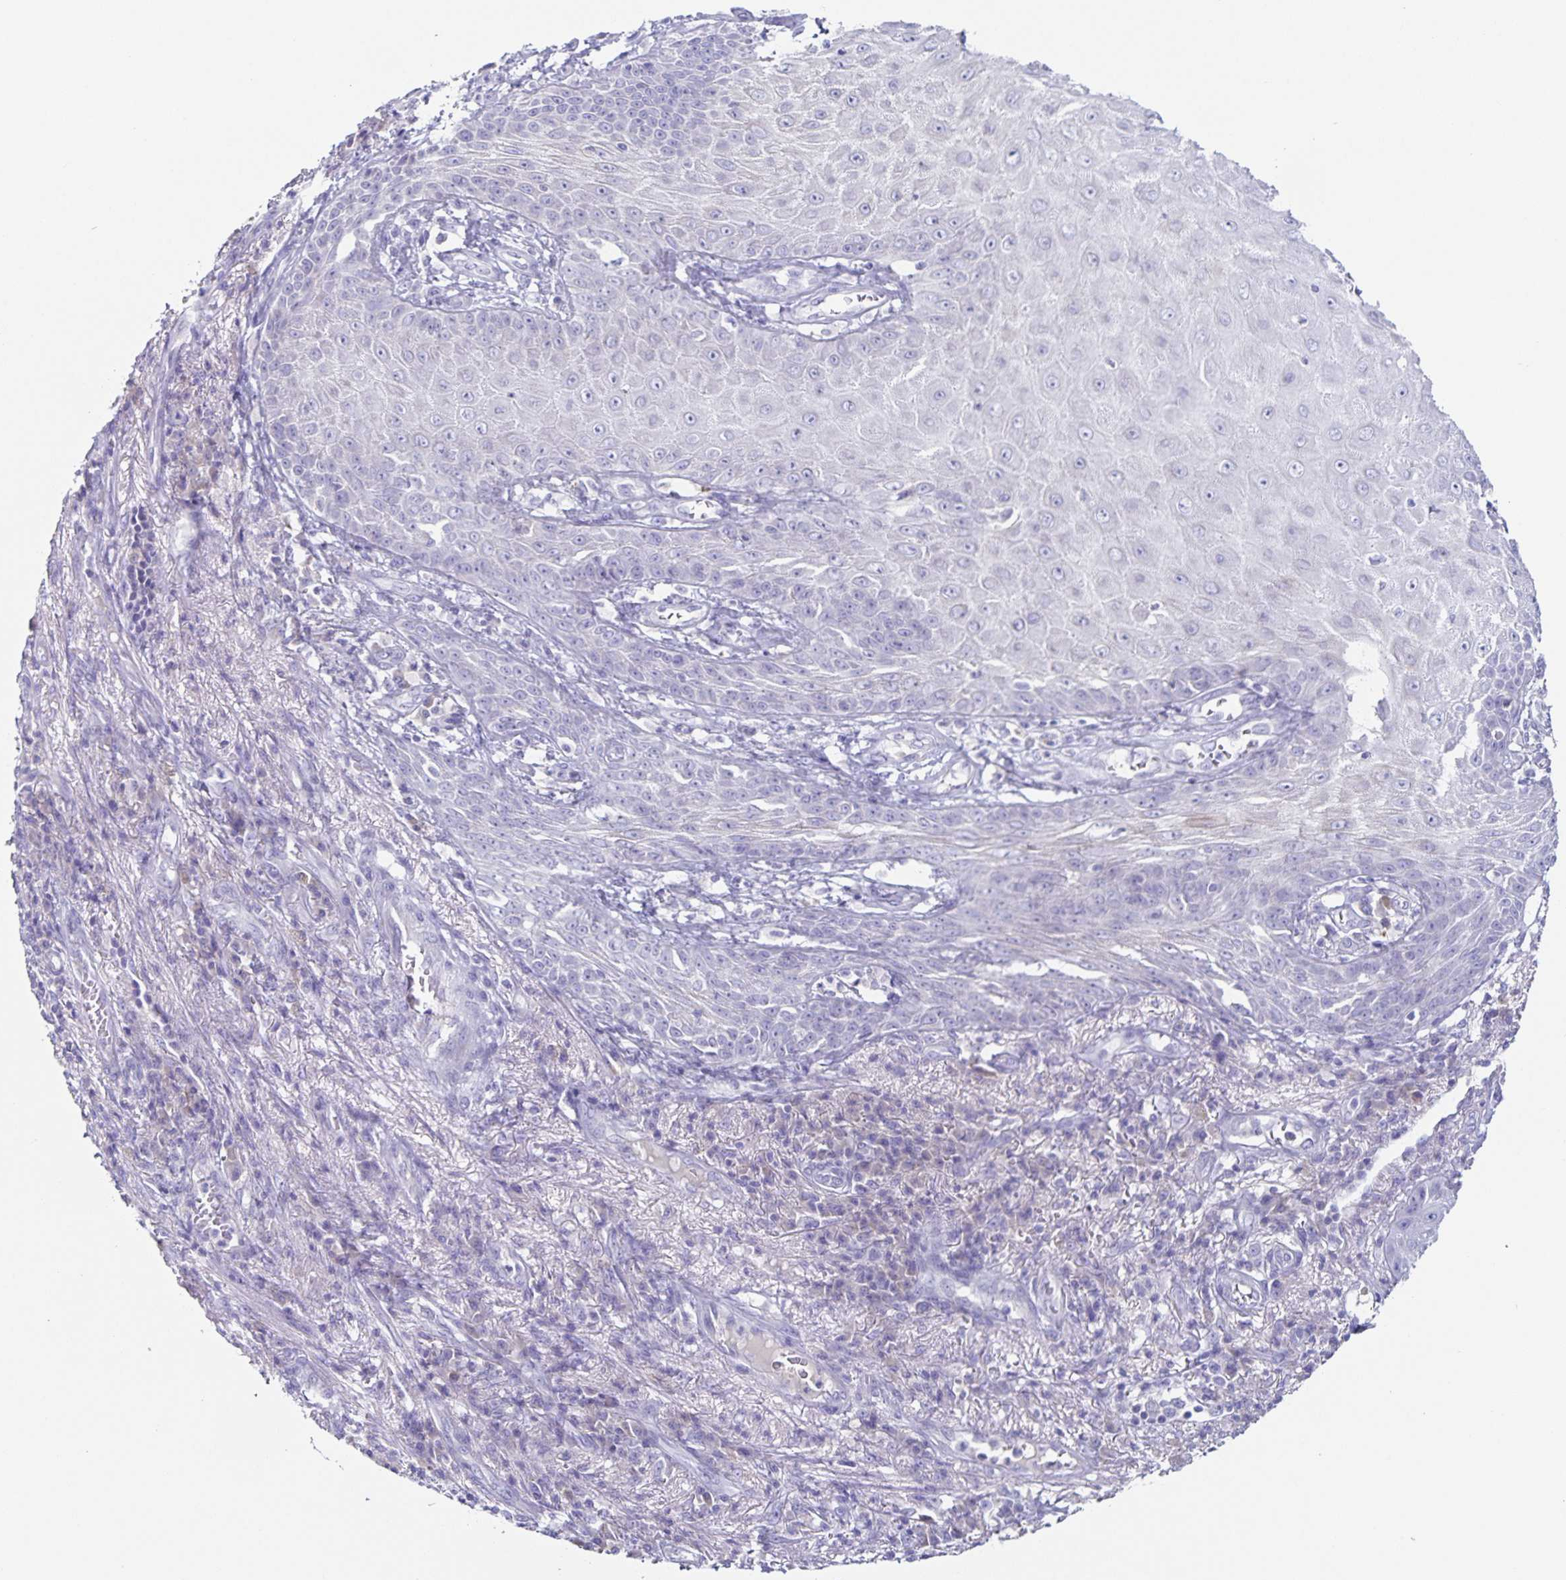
{"staining": {"intensity": "negative", "quantity": "none", "location": "none"}, "tissue": "skin cancer", "cell_type": "Tumor cells", "image_type": "cancer", "snomed": [{"axis": "morphology", "description": "Squamous cell carcinoma, NOS"}, {"axis": "topography", "description": "Skin"}], "caption": "A photomicrograph of skin squamous cell carcinoma stained for a protein shows no brown staining in tumor cells.", "gene": "RPL36A", "patient": {"sex": "male", "age": 70}}